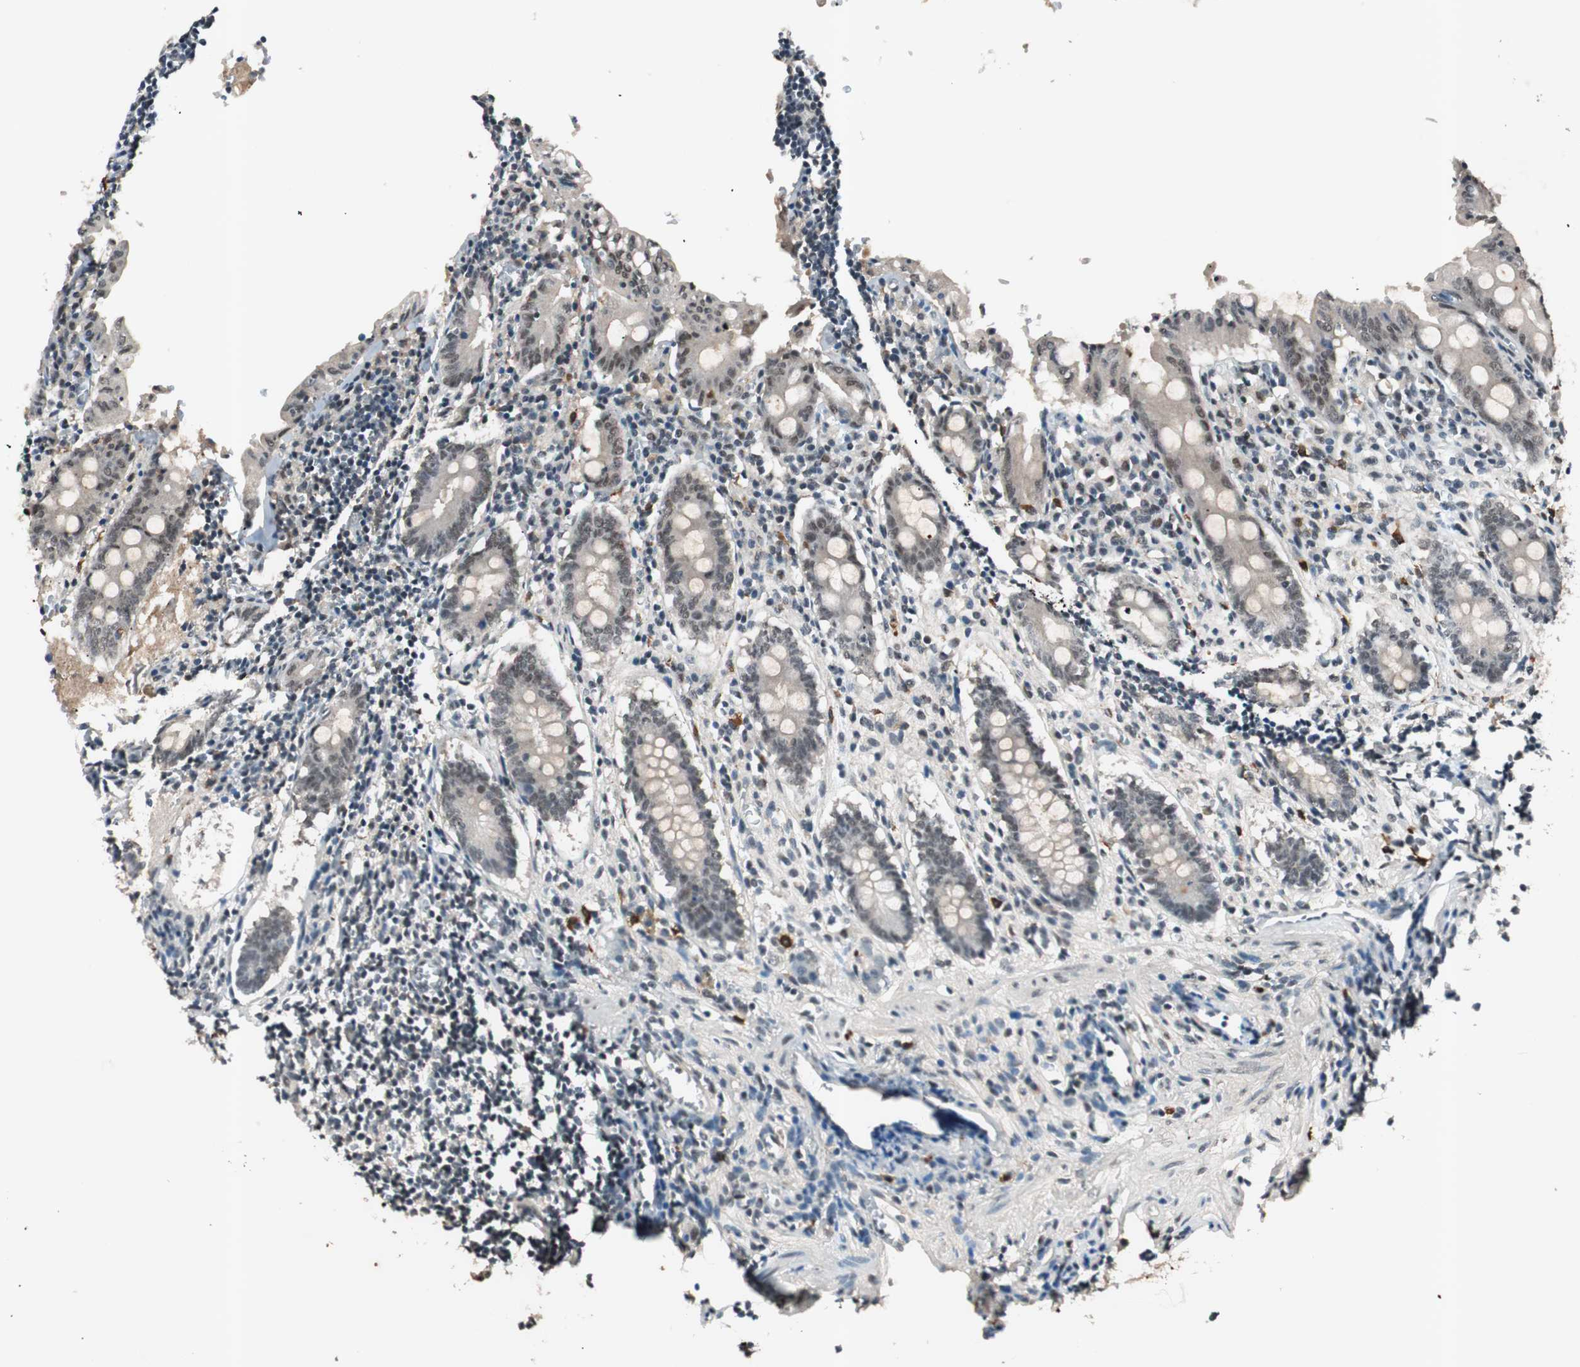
{"staining": {"intensity": "weak", "quantity": "25%-75%", "location": "nuclear"}, "tissue": "appendix", "cell_type": "Glandular cells", "image_type": "normal", "snomed": [{"axis": "morphology", "description": "Normal tissue, NOS"}, {"axis": "topography", "description": "Appendix"}], "caption": "Approximately 25%-75% of glandular cells in benign appendix display weak nuclear protein expression as visualized by brown immunohistochemical staining.", "gene": "NFRKB", "patient": {"sex": "female", "age": 50}}